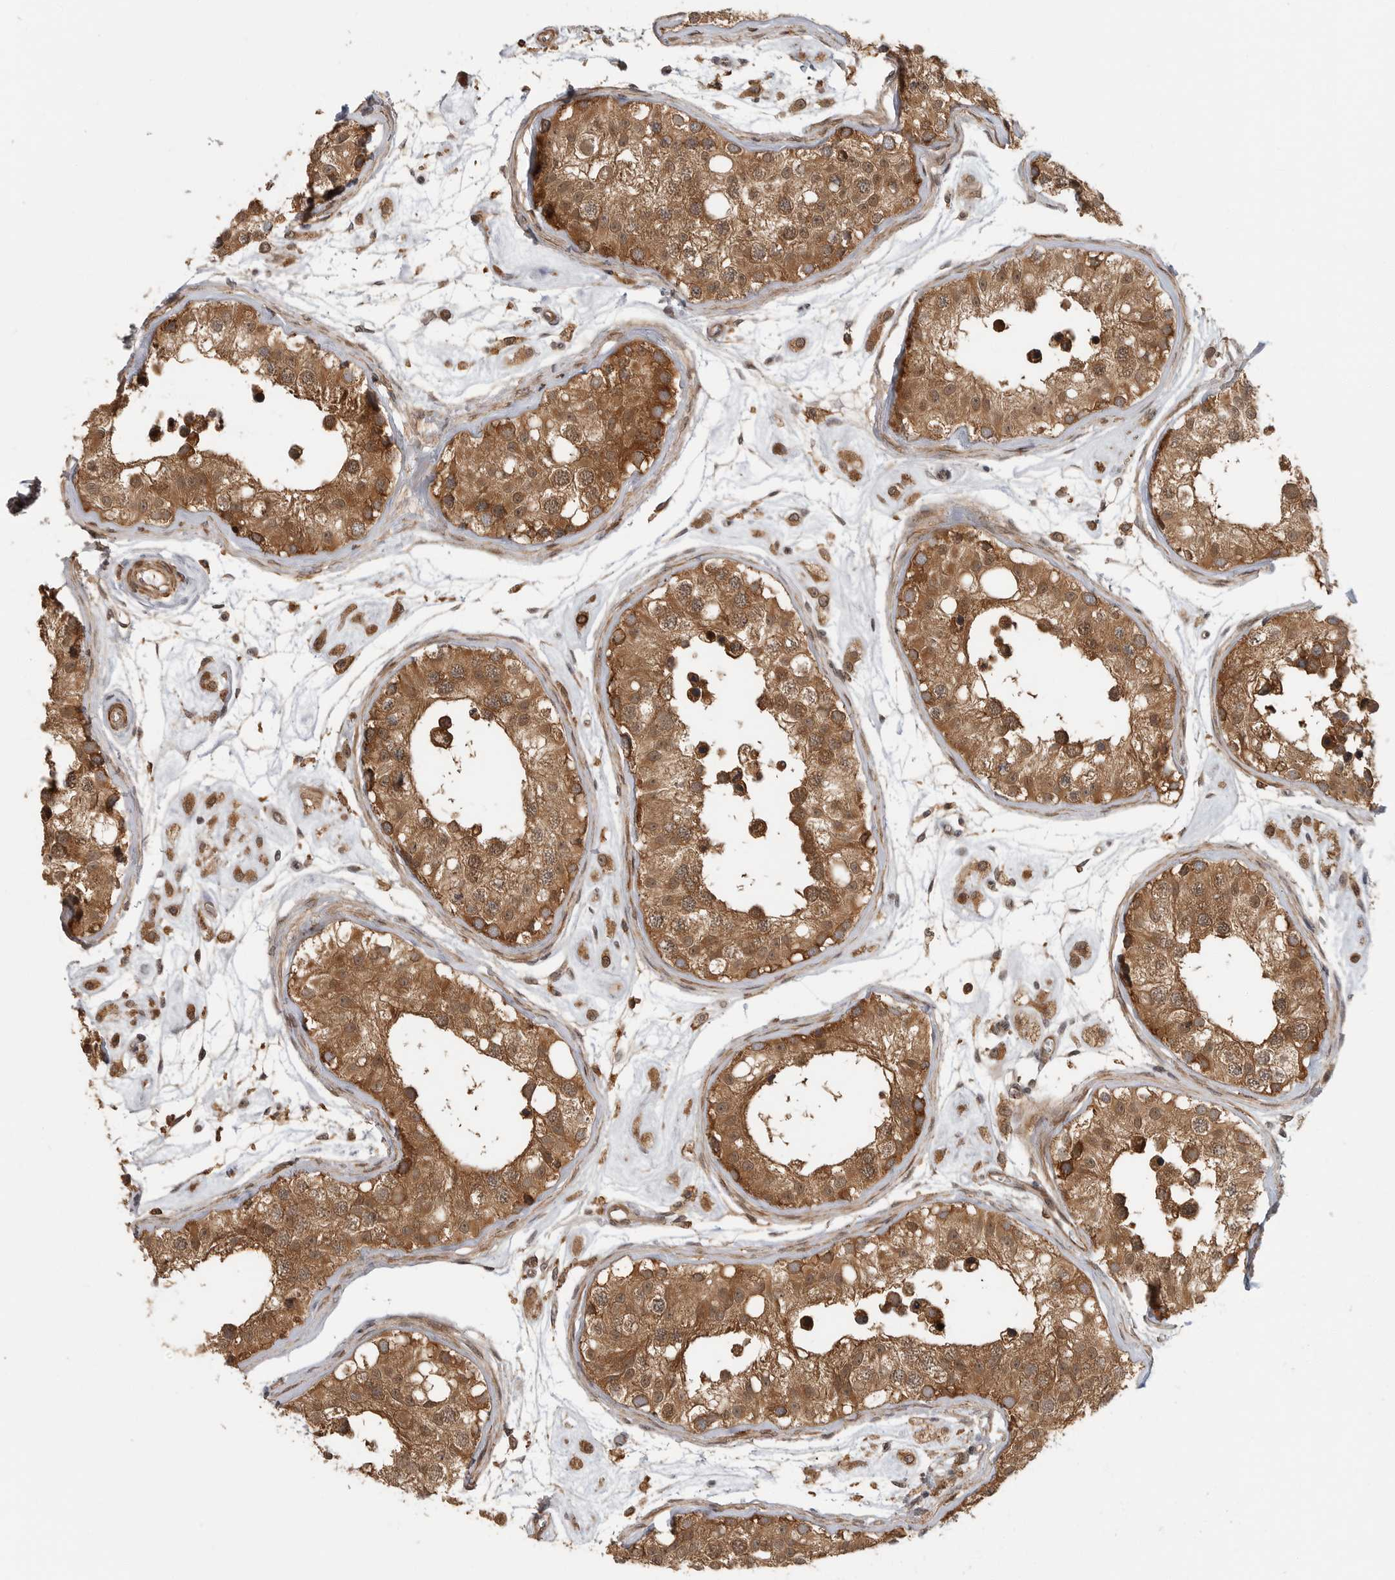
{"staining": {"intensity": "moderate", "quantity": ">75%", "location": "cytoplasmic/membranous,nuclear"}, "tissue": "testis", "cell_type": "Cells in seminiferous ducts", "image_type": "normal", "snomed": [{"axis": "morphology", "description": "Normal tissue, NOS"}, {"axis": "morphology", "description": "Adenocarcinoma, metastatic, NOS"}, {"axis": "topography", "description": "Testis"}], "caption": "High-power microscopy captured an immunohistochemistry image of normal testis, revealing moderate cytoplasmic/membranous,nuclear expression in approximately >75% of cells in seminiferous ducts. (Stains: DAB in brown, nuclei in blue, Microscopy: brightfield microscopy at high magnification).", "gene": "ERN1", "patient": {"sex": "male", "age": 26}}